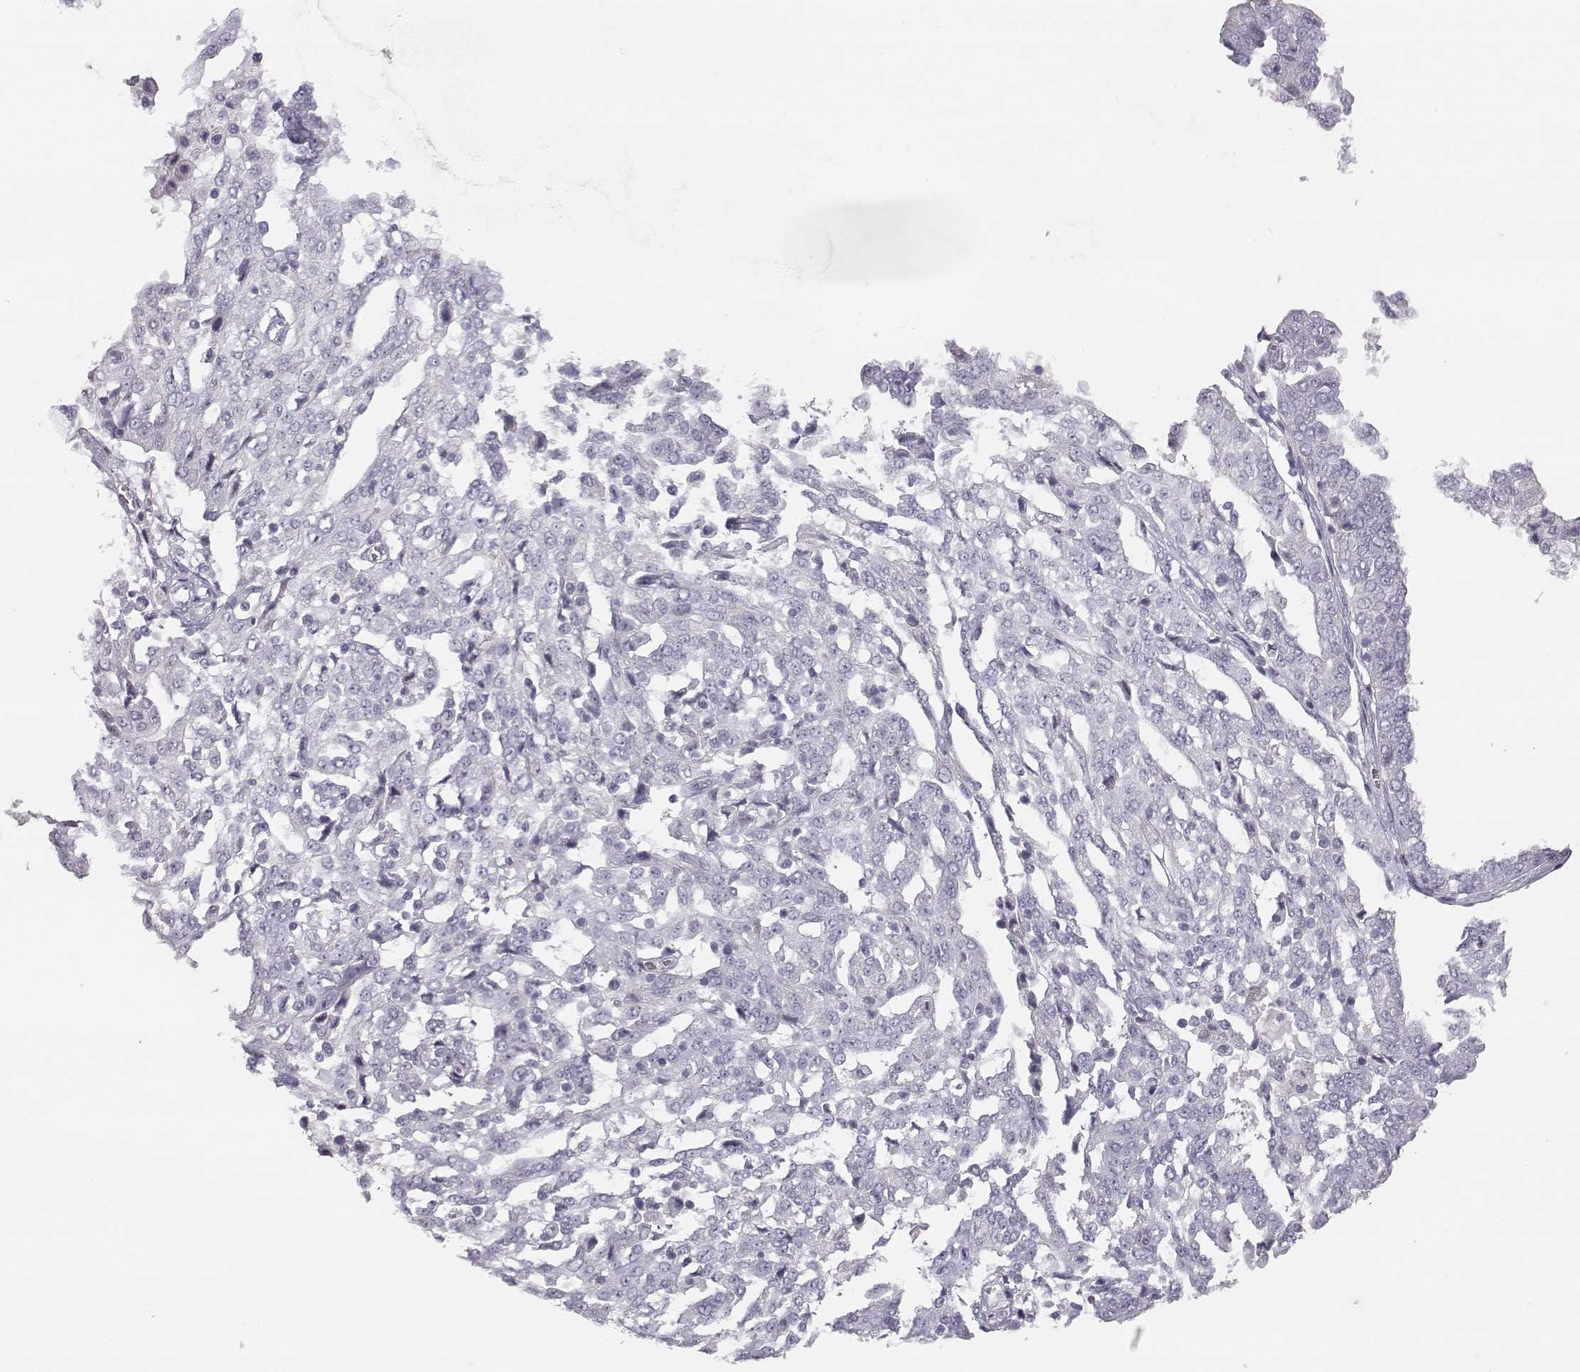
{"staining": {"intensity": "negative", "quantity": "none", "location": "none"}, "tissue": "ovarian cancer", "cell_type": "Tumor cells", "image_type": "cancer", "snomed": [{"axis": "morphology", "description": "Cystadenocarcinoma, serous, NOS"}, {"axis": "topography", "description": "Ovary"}], "caption": "Ovarian cancer (serous cystadenocarcinoma) was stained to show a protein in brown. There is no significant staining in tumor cells.", "gene": "MYCBPAP", "patient": {"sex": "female", "age": 67}}